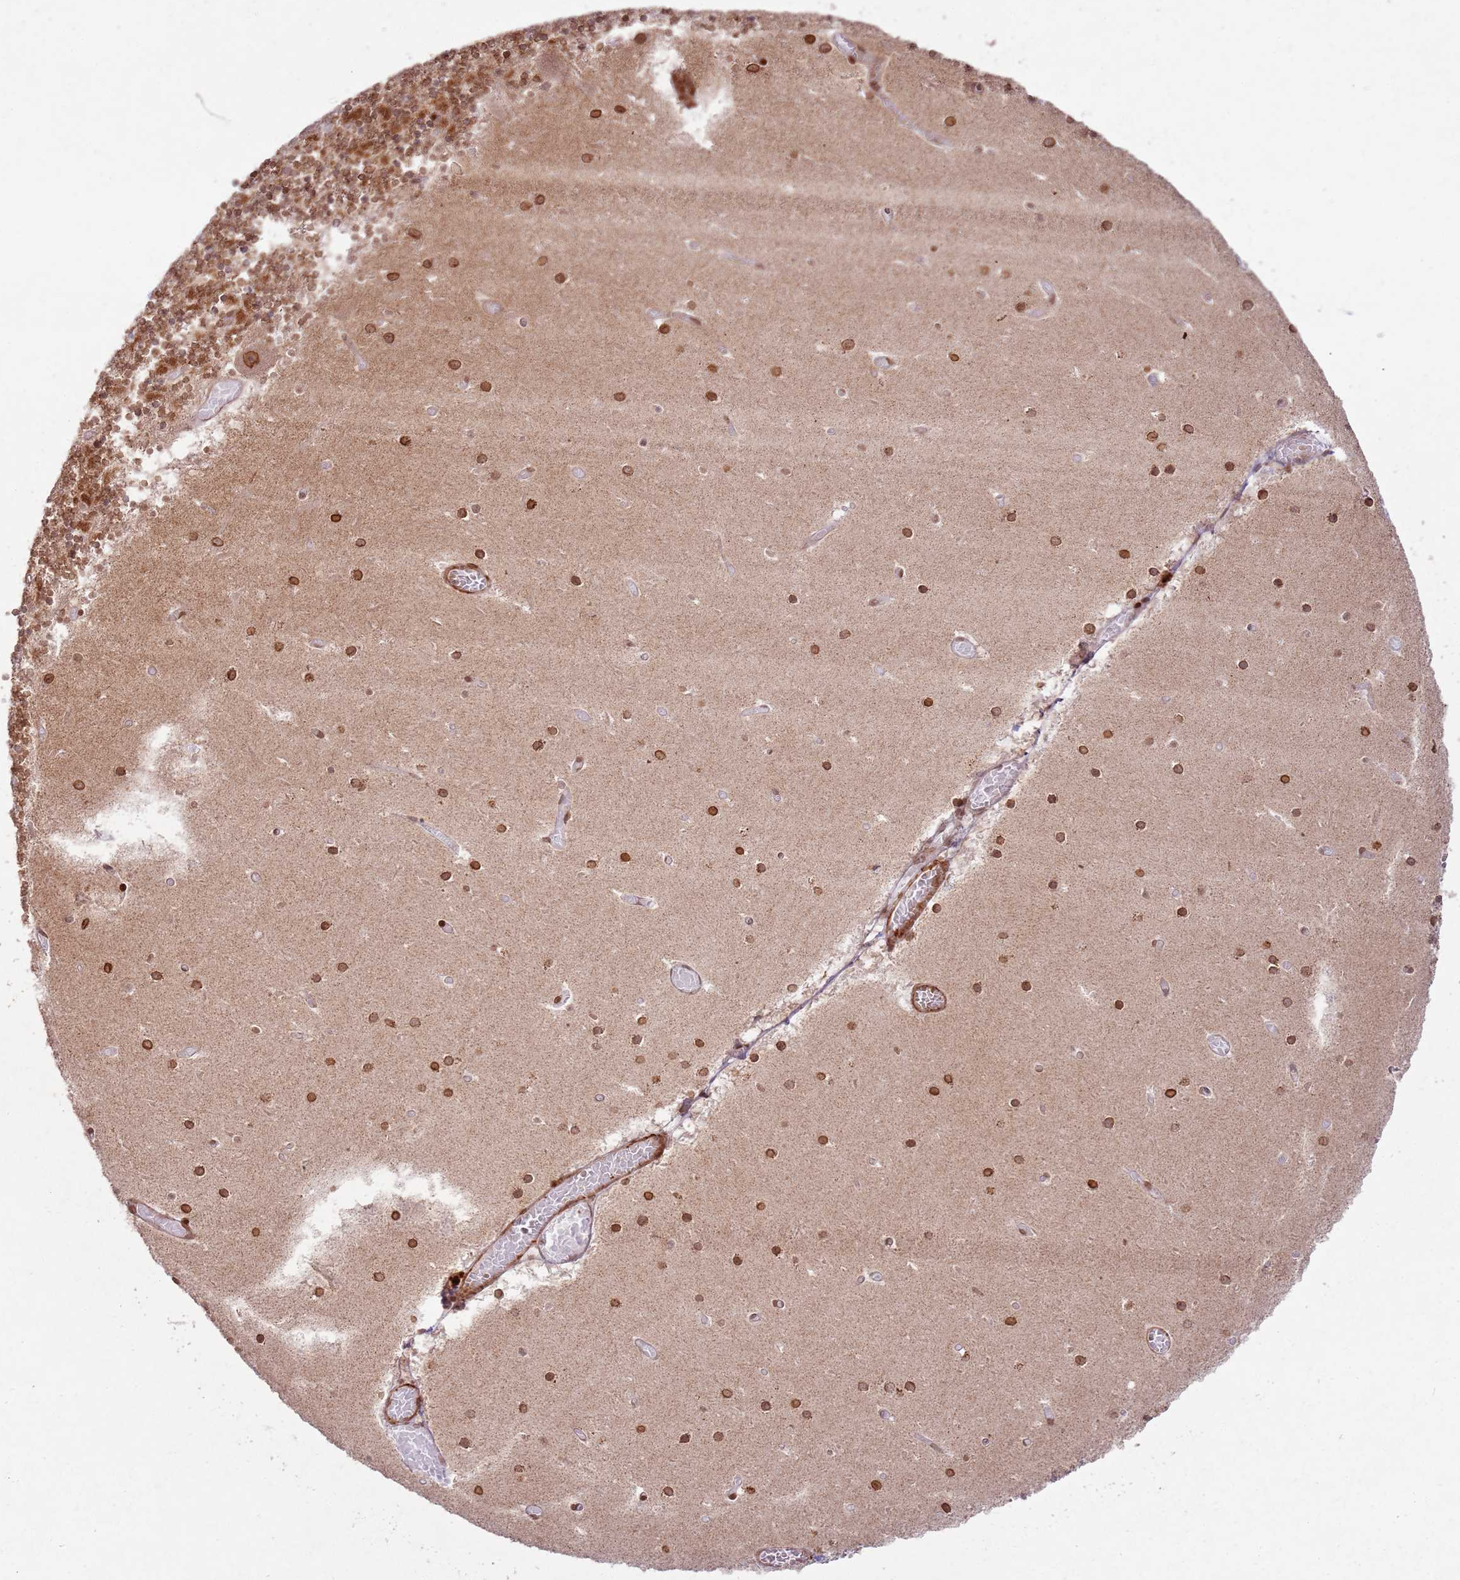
{"staining": {"intensity": "moderate", "quantity": ">75%", "location": "cytoplasmic/membranous,nuclear"}, "tissue": "cerebellum", "cell_type": "Cells in granular layer", "image_type": "normal", "snomed": [{"axis": "morphology", "description": "Normal tissue, NOS"}, {"axis": "topography", "description": "Cerebellum"}], "caption": "This is a photomicrograph of IHC staining of unremarkable cerebellum, which shows moderate staining in the cytoplasmic/membranous,nuclear of cells in granular layer.", "gene": "KLHL36", "patient": {"sex": "female", "age": 28}}